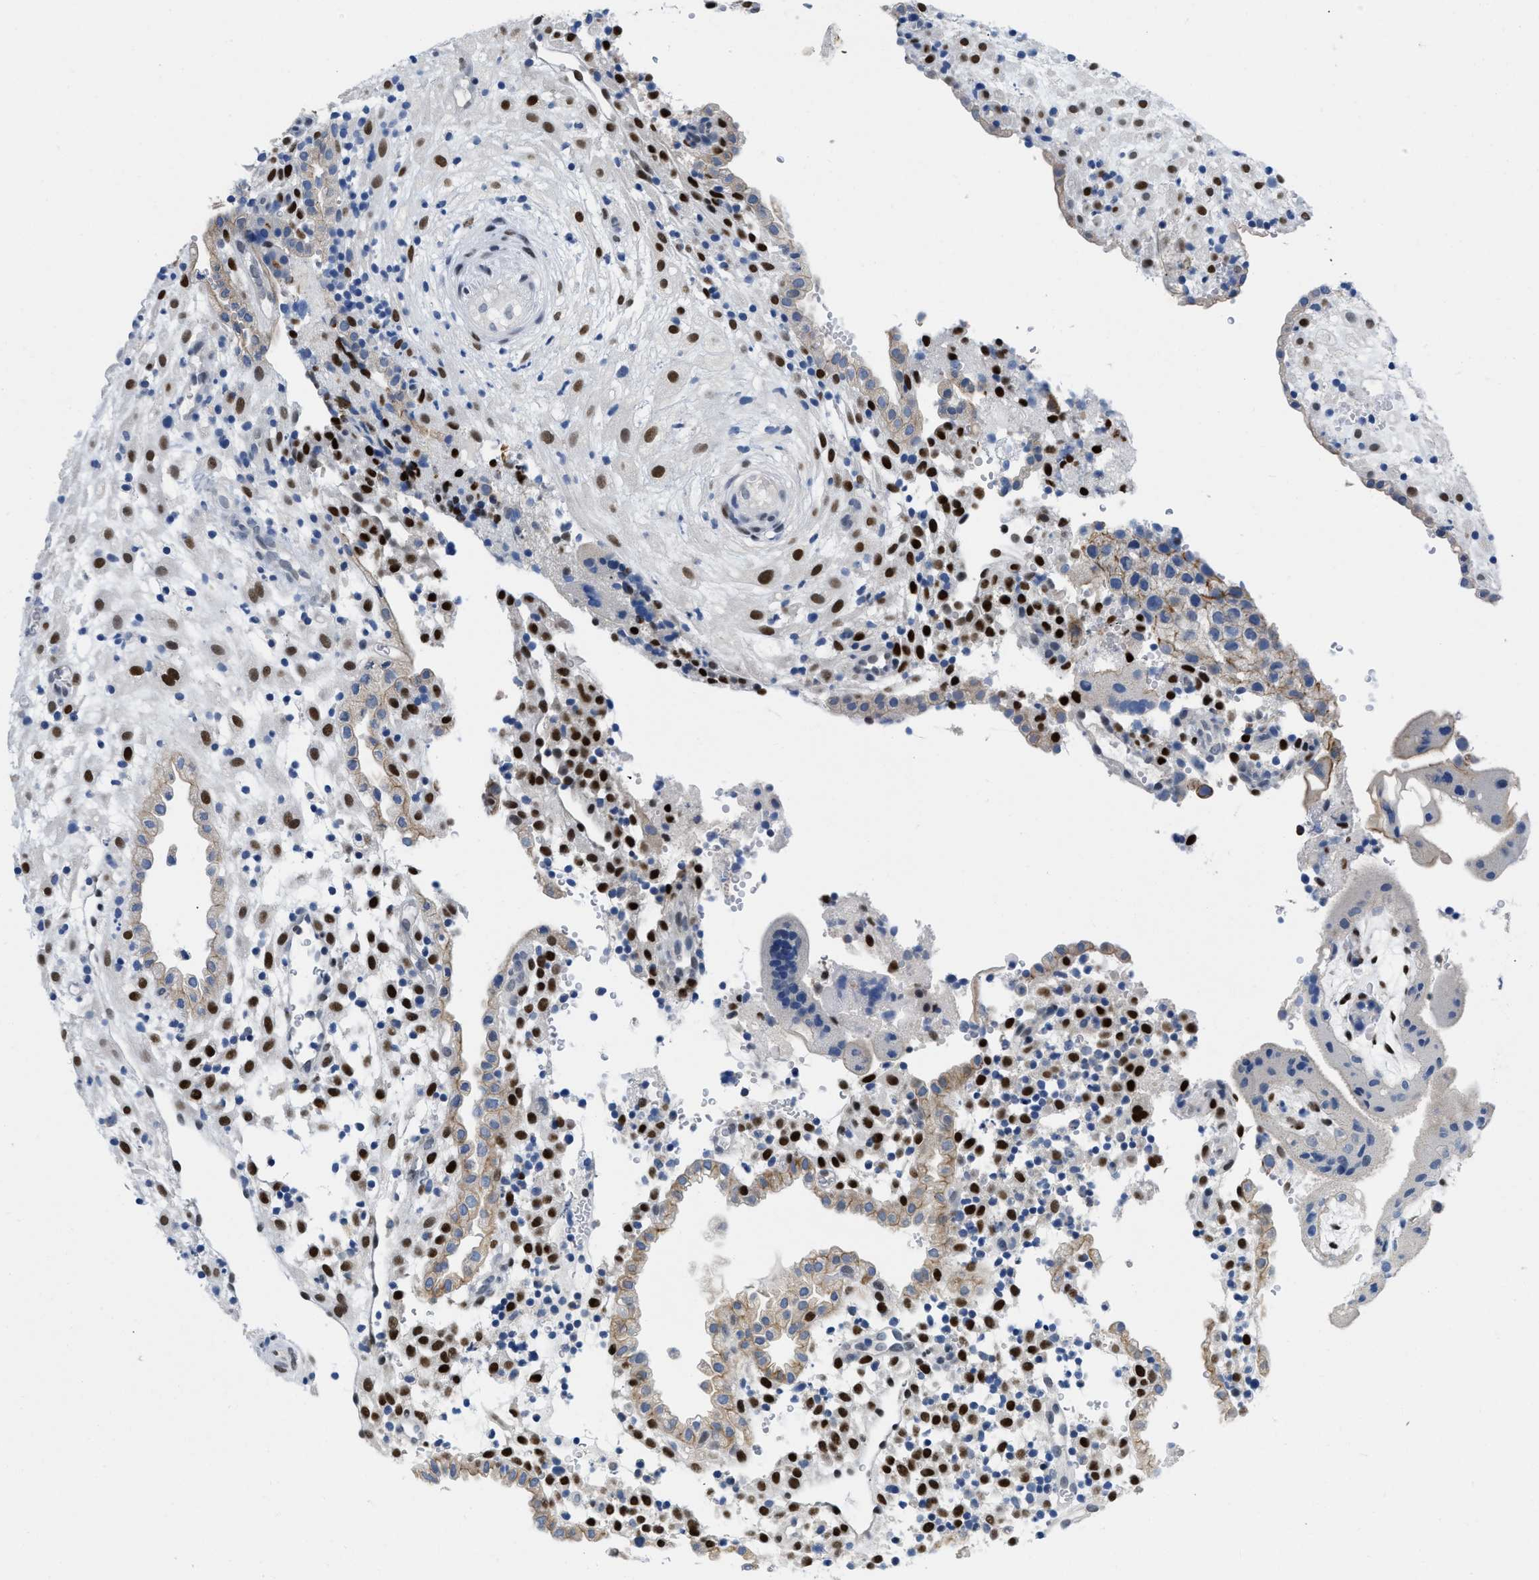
{"staining": {"intensity": "moderate", "quantity": ">75%", "location": "cytoplasmic/membranous"}, "tissue": "placenta", "cell_type": "Decidual cells", "image_type": "normal", "snomed": [{"axis": "morphology", "description": "Normal tissue, NOS"}, {"axis": "topography", "description": "Placenta"}], "caption": "High-magnification brightfield microscopy of unremarkable placenta stained with DAB (brown) and counterstained with hematoxylin (blue). decidual cells exhibit moderate cytoplasmic/membranous positivity is present in about>75% of cells.", "gene": "NFIX", "patient": {"sex": "female", "age": 18}}